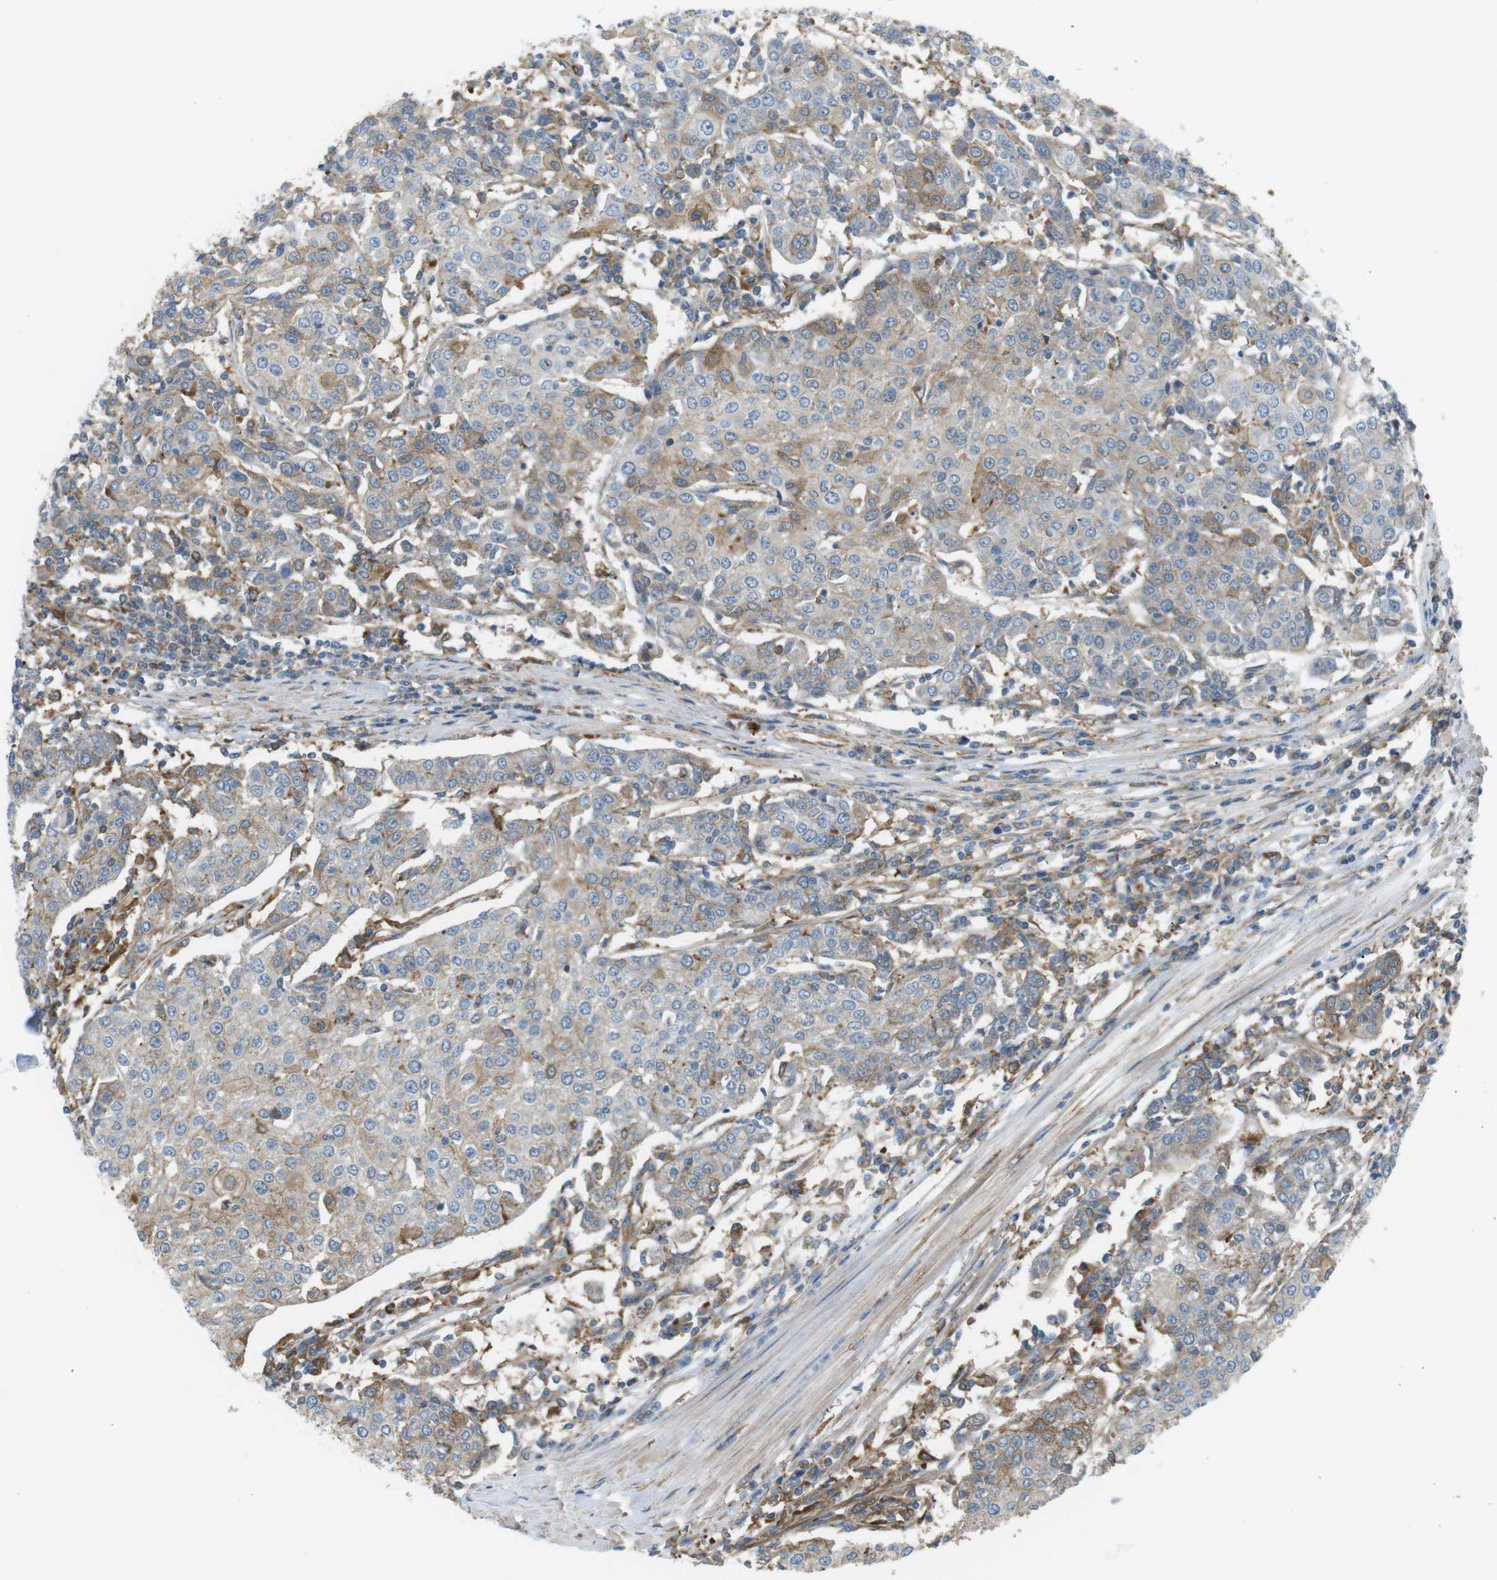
{"staining": {"intensity": "moderate", "quantity": "<25%", "location": "cytoplasmic/membranous"}, "tissue": "urothelial cancer", "cell_type": "Tumor cells", "image_type": "cancer", "snomed": [{"axis": "morphology", "description": "Urothelial carcinoma, High grade"}, {"axis": "topography", "description": "Urinary bladder"}], "caption": "Moderate cytoplasmic/membranous staining for a protein is identified in about <25% of tumor cells of urothelial cancer using immunohistochemistry.", "gene": "PEPD", "patient": {"sex": "female", "age": 85}}